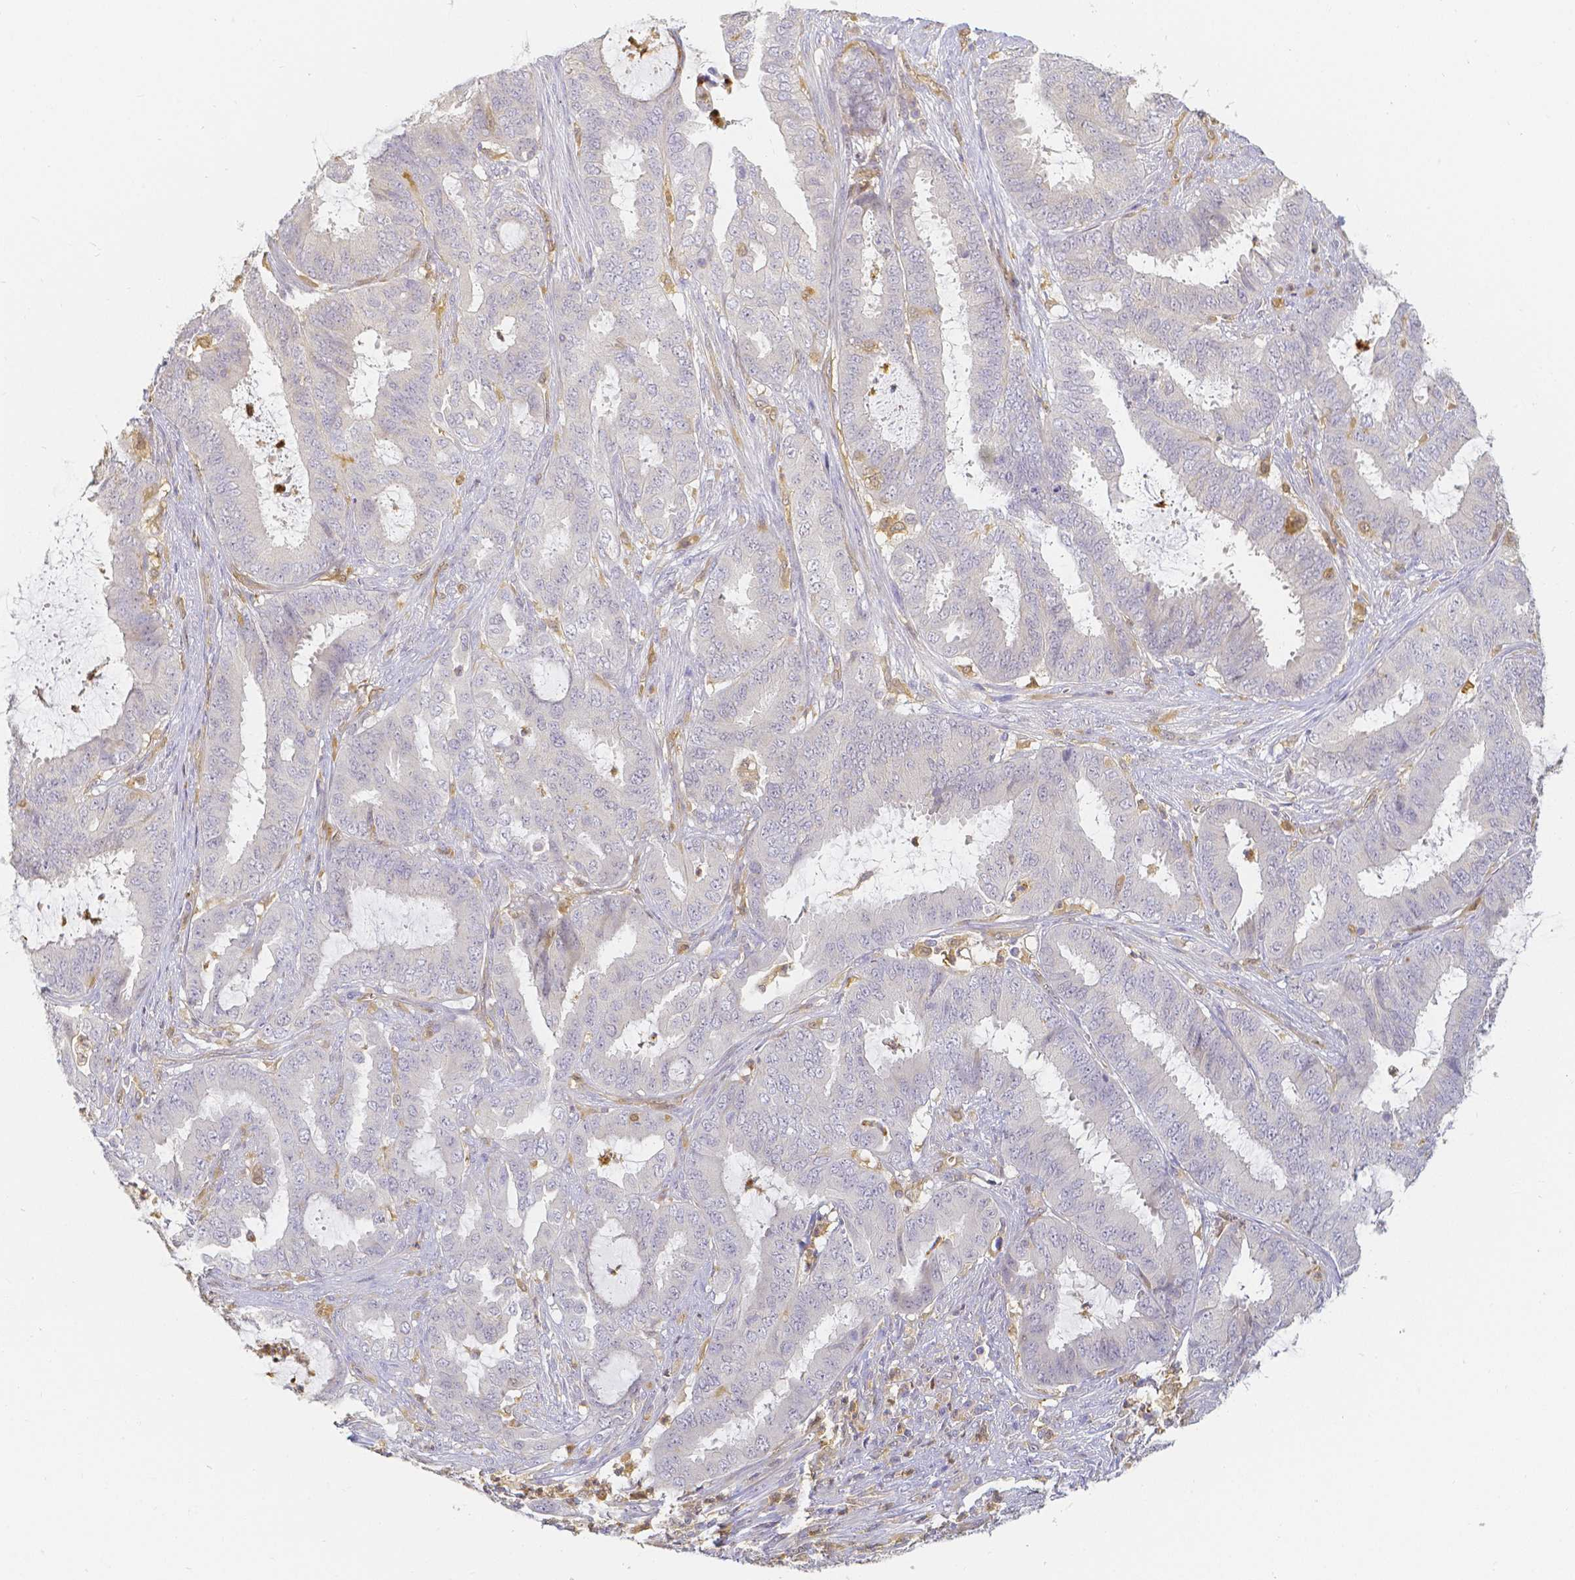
{"staining": {"intensity": "negative", "quantity": "none", "location": "none"}, "tissue": "endometrial cancer", "cell_type": "Tumor cells", "image_type": "cancer", "snomed": [{"axis": "morphology", "description": "Adenocarcinoma, NOS"}, {"axis": "topography", "description": "Endometrium"}], "caption": "This is an immunohistochemistry (IHC) photomicrograph of endometrial cancer. There is no staining in tumor cells.", "gene": "KCNH1", "patient": {"sex": "female", "age": 51}}